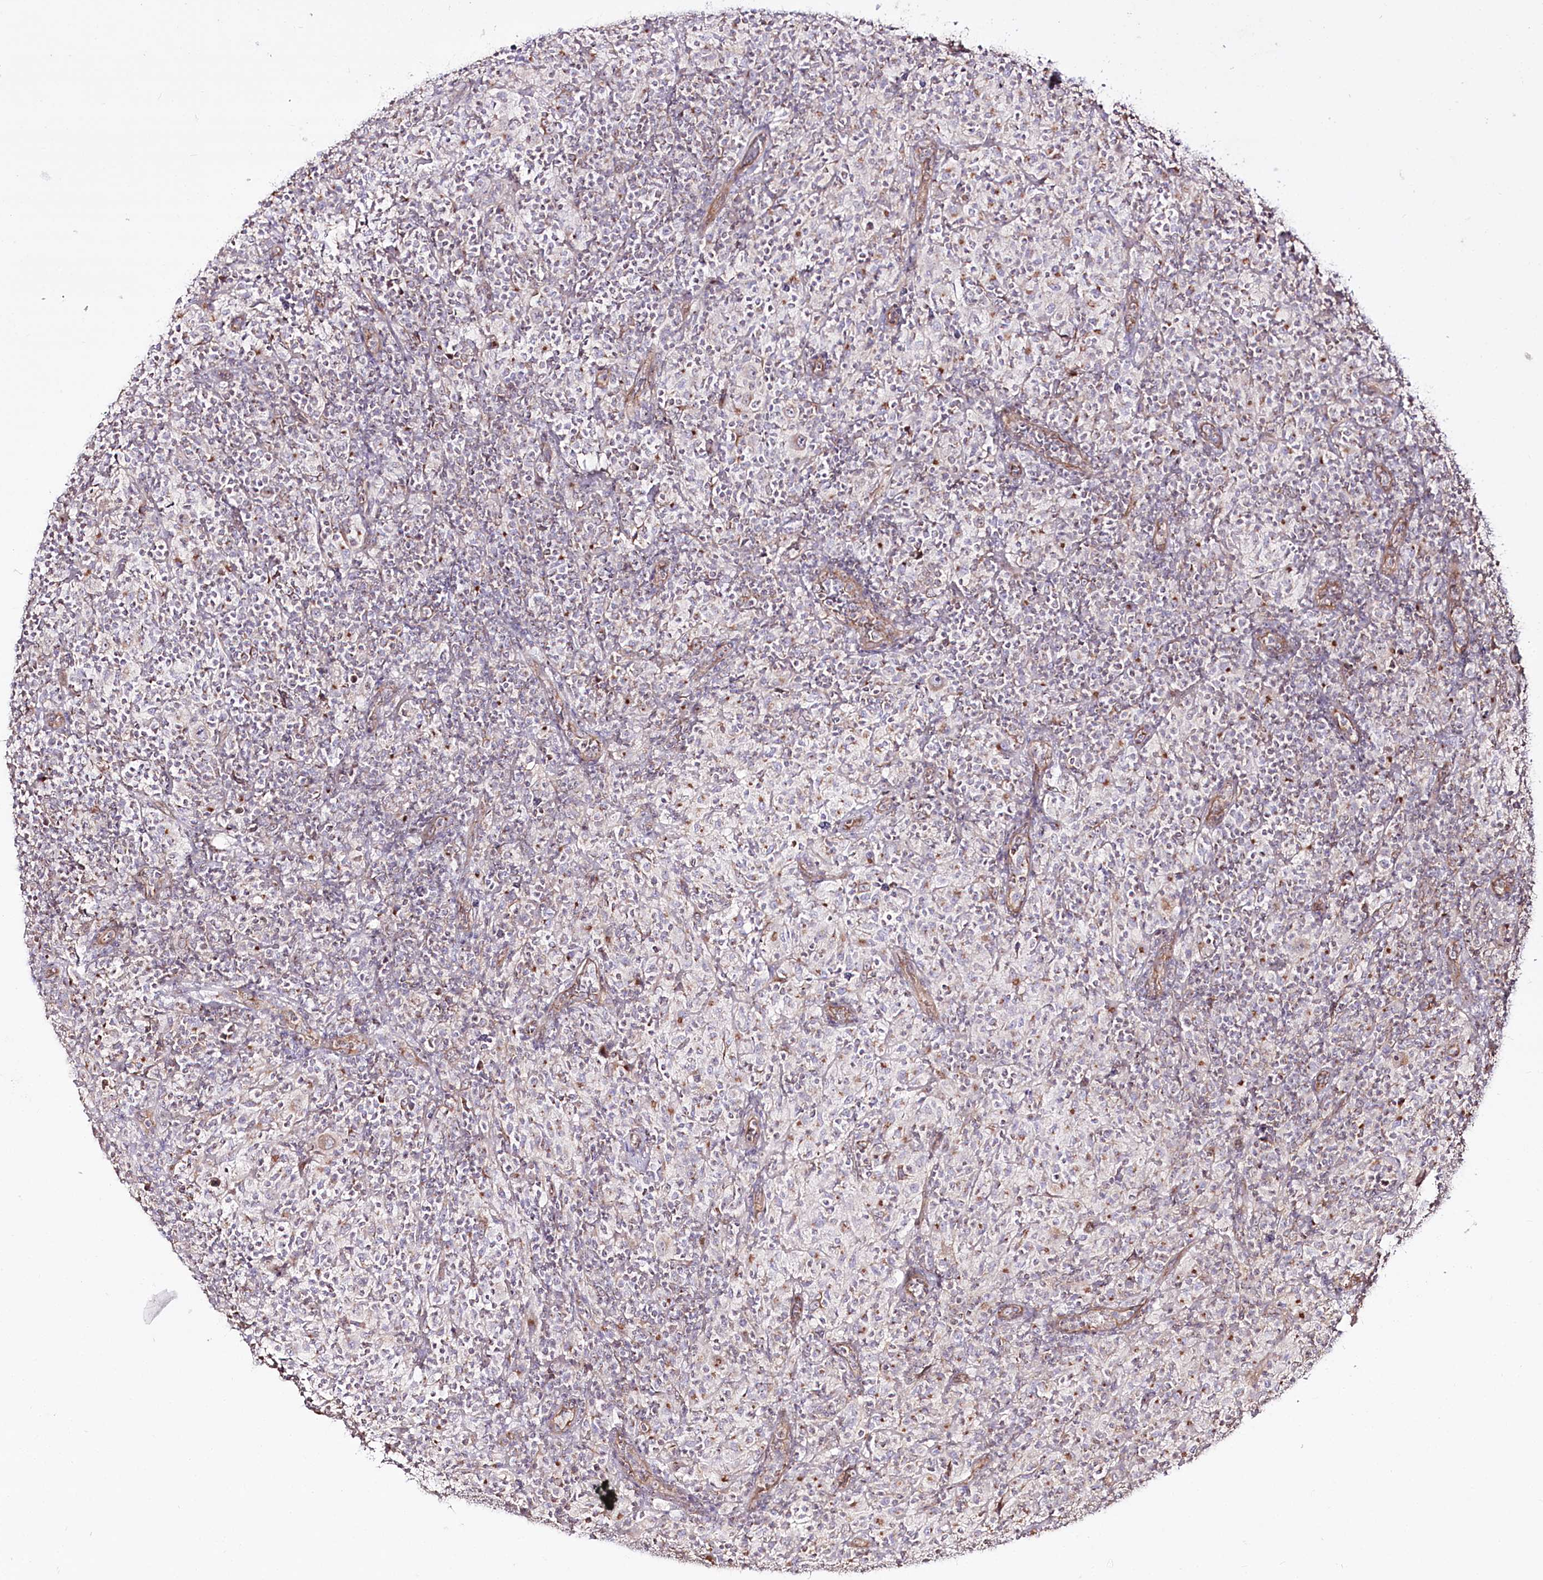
{"staining": {"intensity": "negative", "quantity": "none", "location": "none"}, "tissue": "lymphoma", "cell_type": "Tumor cells", "image_type": "cancer", "snomed": [{"axis": "morphology", "description": "Hodgkin's disease, NOS"}, {"axis": "topography", "description": "Lymph node"}], "caption": "The photomicrograph reveals no significant expression in tumor cells of Hodgkin's disease.", "gene": "REXO2", "patient": {"sex": "male", "age": 70}}